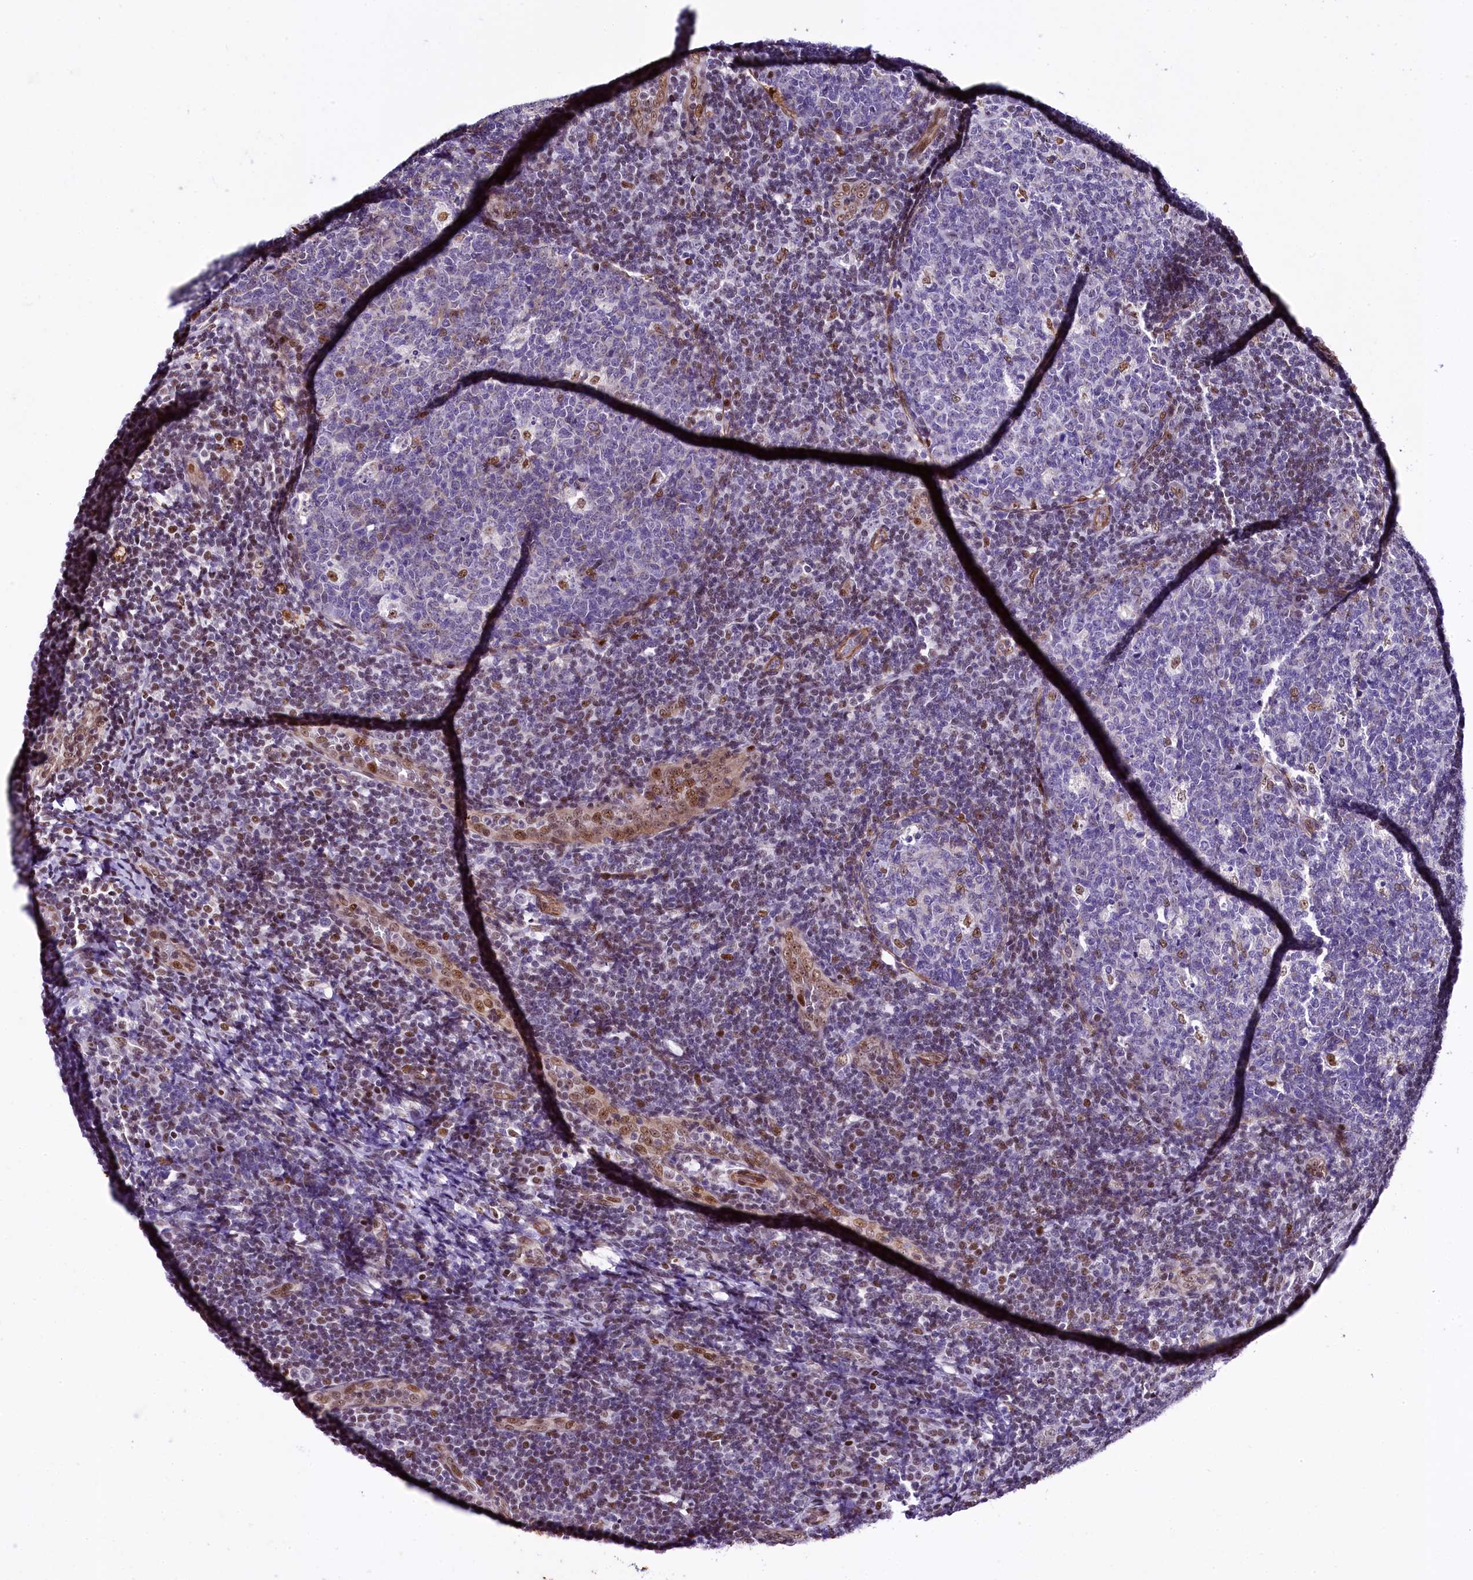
{"staining": {"intensity": "moderate", "quantity": "<25%", "location": "nuclear"}, "tissue": "tonsil", "cell_type": "Germinal center cells", "image_type": "normal", "snomed": [{"axis": "morphology", "description": "Normal tissue, NOS"}, {"axis": "topography", "description": "Tonsil"}], "caption": "Immunohistochemical staining of normal tonsil exhibits moderate nuclear protein staining in approximately <25% of germinal center cells.", "gene": "SAMD10", "patient": {"sex": "male", "age": 17}}